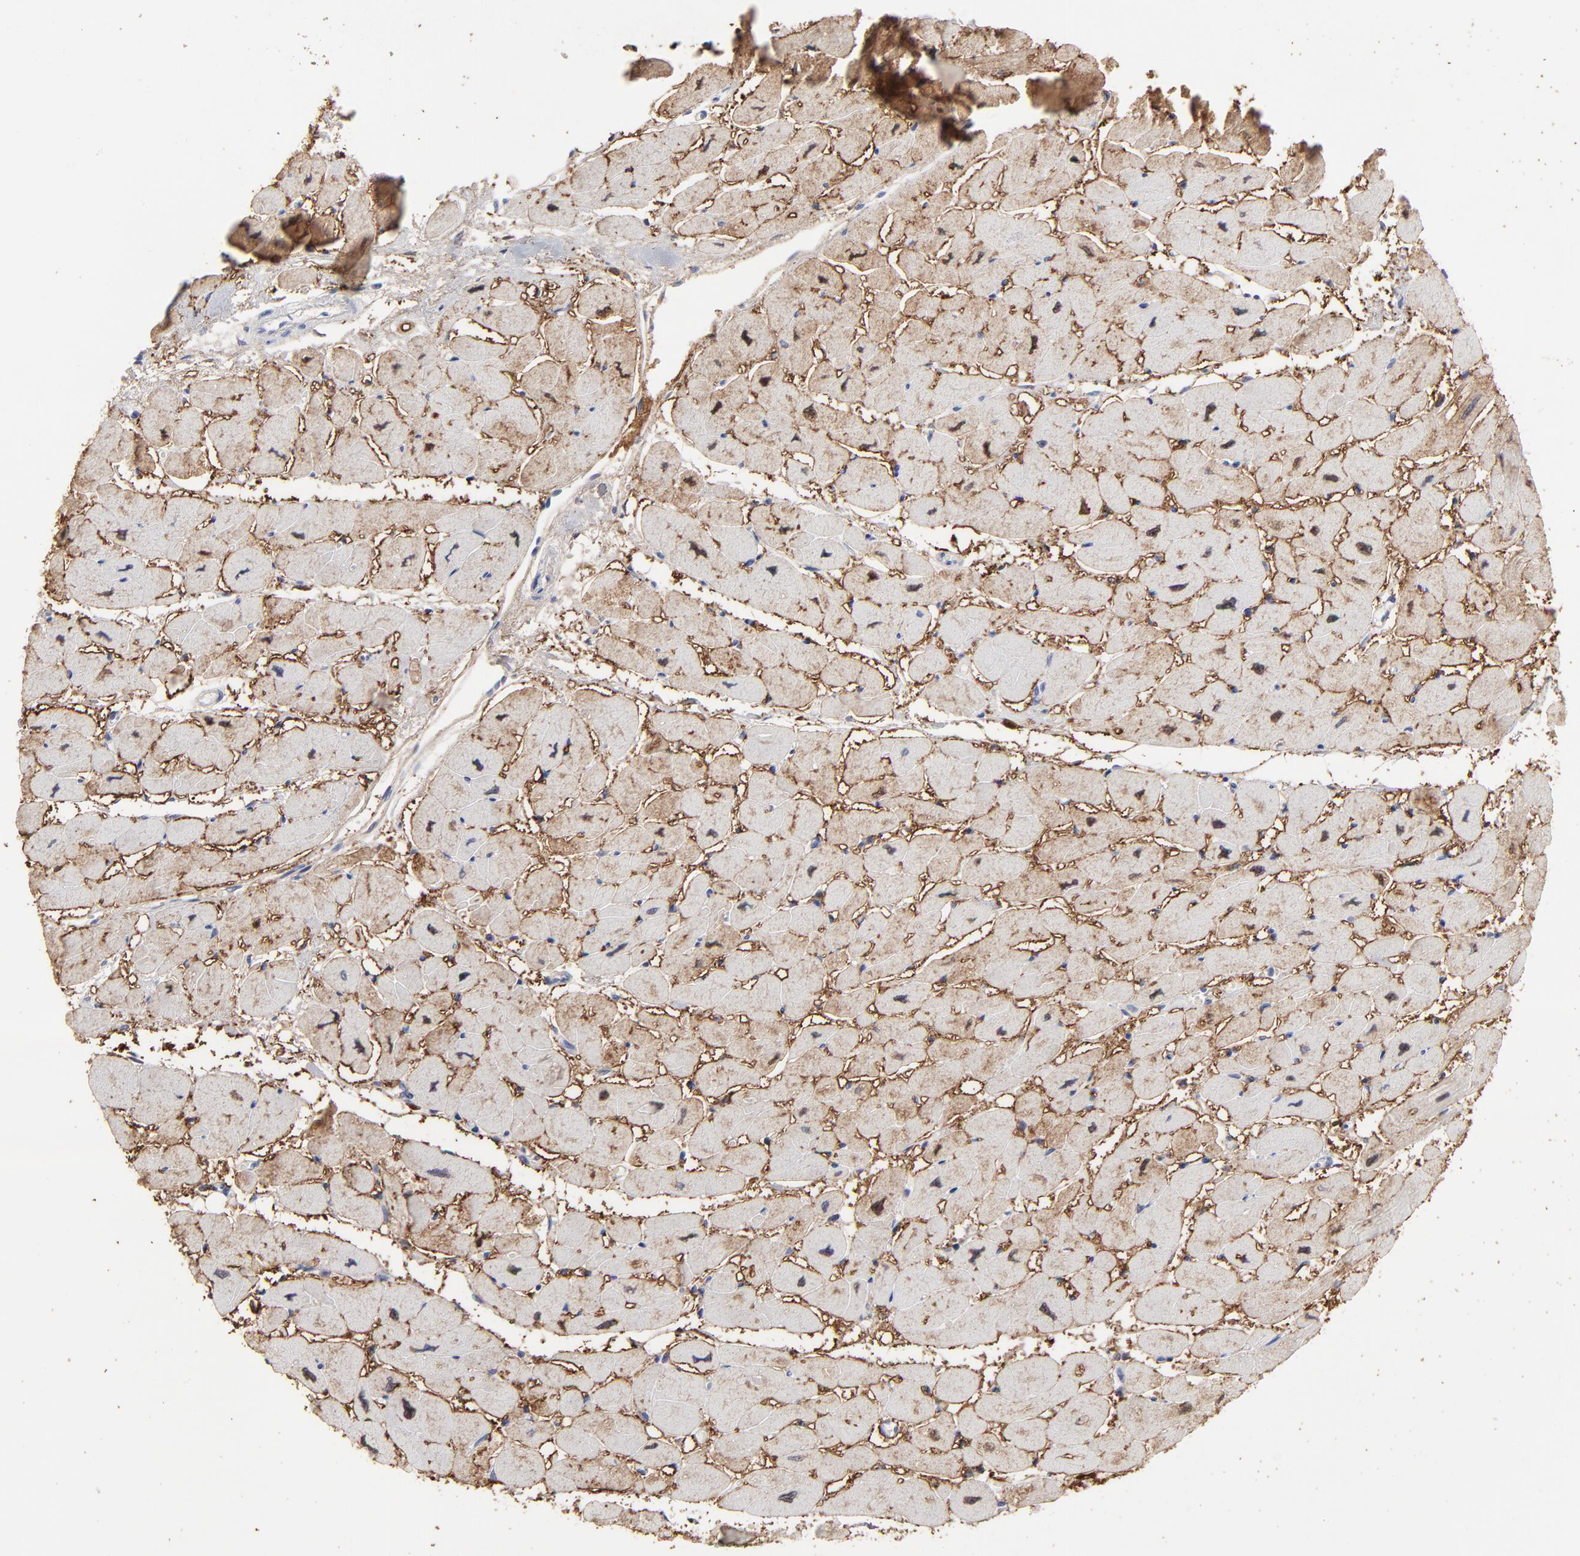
{"staining": {"intensity": "strong", "quantity": ">75%", "location": "cytoplasmic/membranous"}, "tissue": "heart muscle", "cell_type": "Cardiomyocytes", "image_type": "normal", "snomed": [{"axis": "morphology", "description": "Normal tissue, NOS"}, {"axis": "topography", "description": "Heart"}], "caption": "Strong cytoplasmic/membranous expression is identified in about >75% of cardiomyocytes in unremarkable heart muscle.", "gene": "CNTN3", "patient": {"sex": "female", "age": 54}}